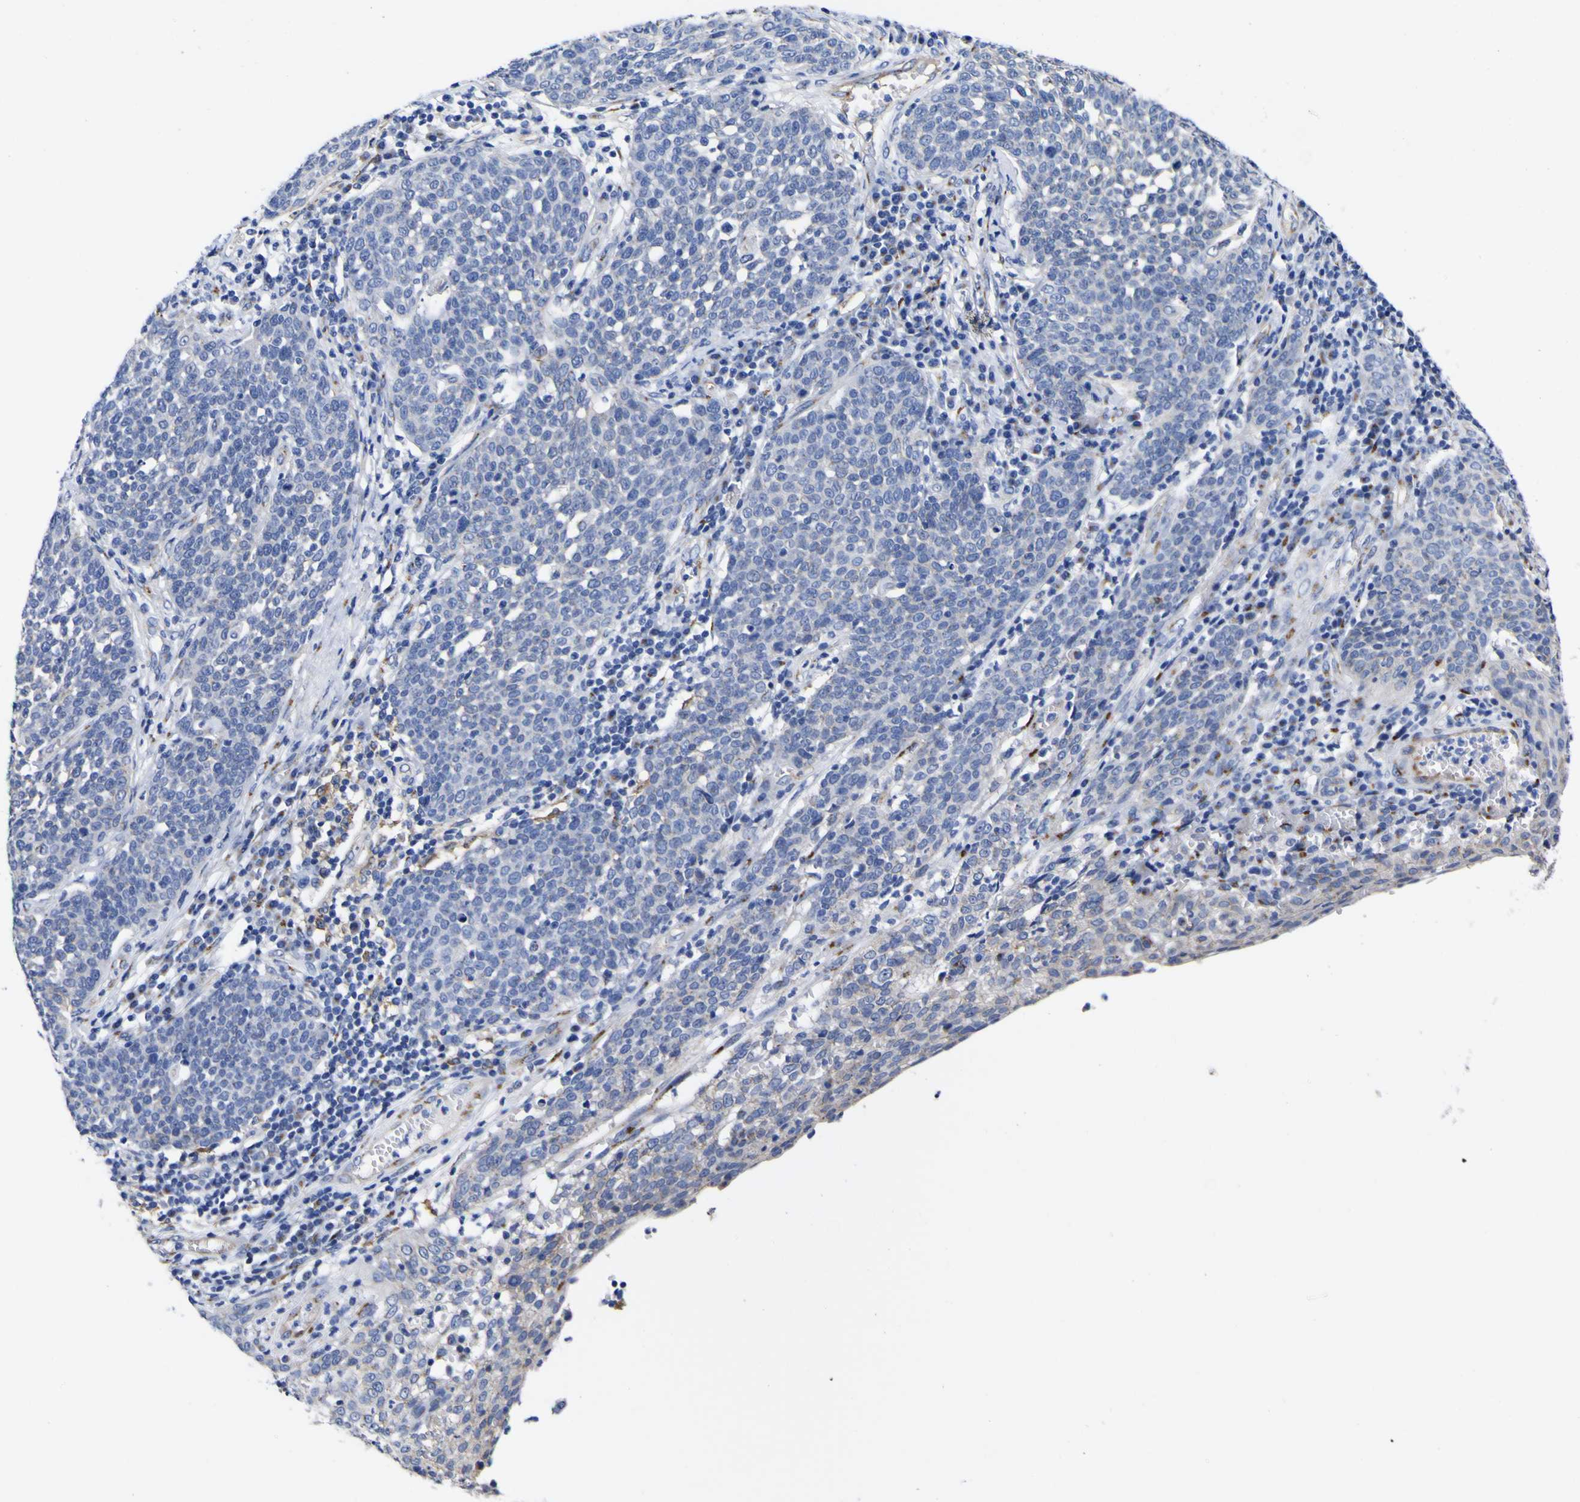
{"staining": {"intensity": "negative", "quantity": "none", "location": "none"}, "tissue": "cervical cancer", "cell_type": "Tumor cells", "image_type": "cancer", "snomed": [{"axis": "morphology", "description": "Squamous cell carcinoma, NOS"}, {"axis": "topography", "description": "Cervix"}], "caption": "Immunohistochemical staining of squamous cell carcinoma (cervical) exhibits no significant staining in tumor cells. Brightfield microscopy of immunohistochemistry stained with DAB (3,3'-diaminobenzidine) (brown) and hematoxylin (blue), captured at high magnification.", "gene": "GOLM1", "patient": {"sex": "female", "age": 34}}